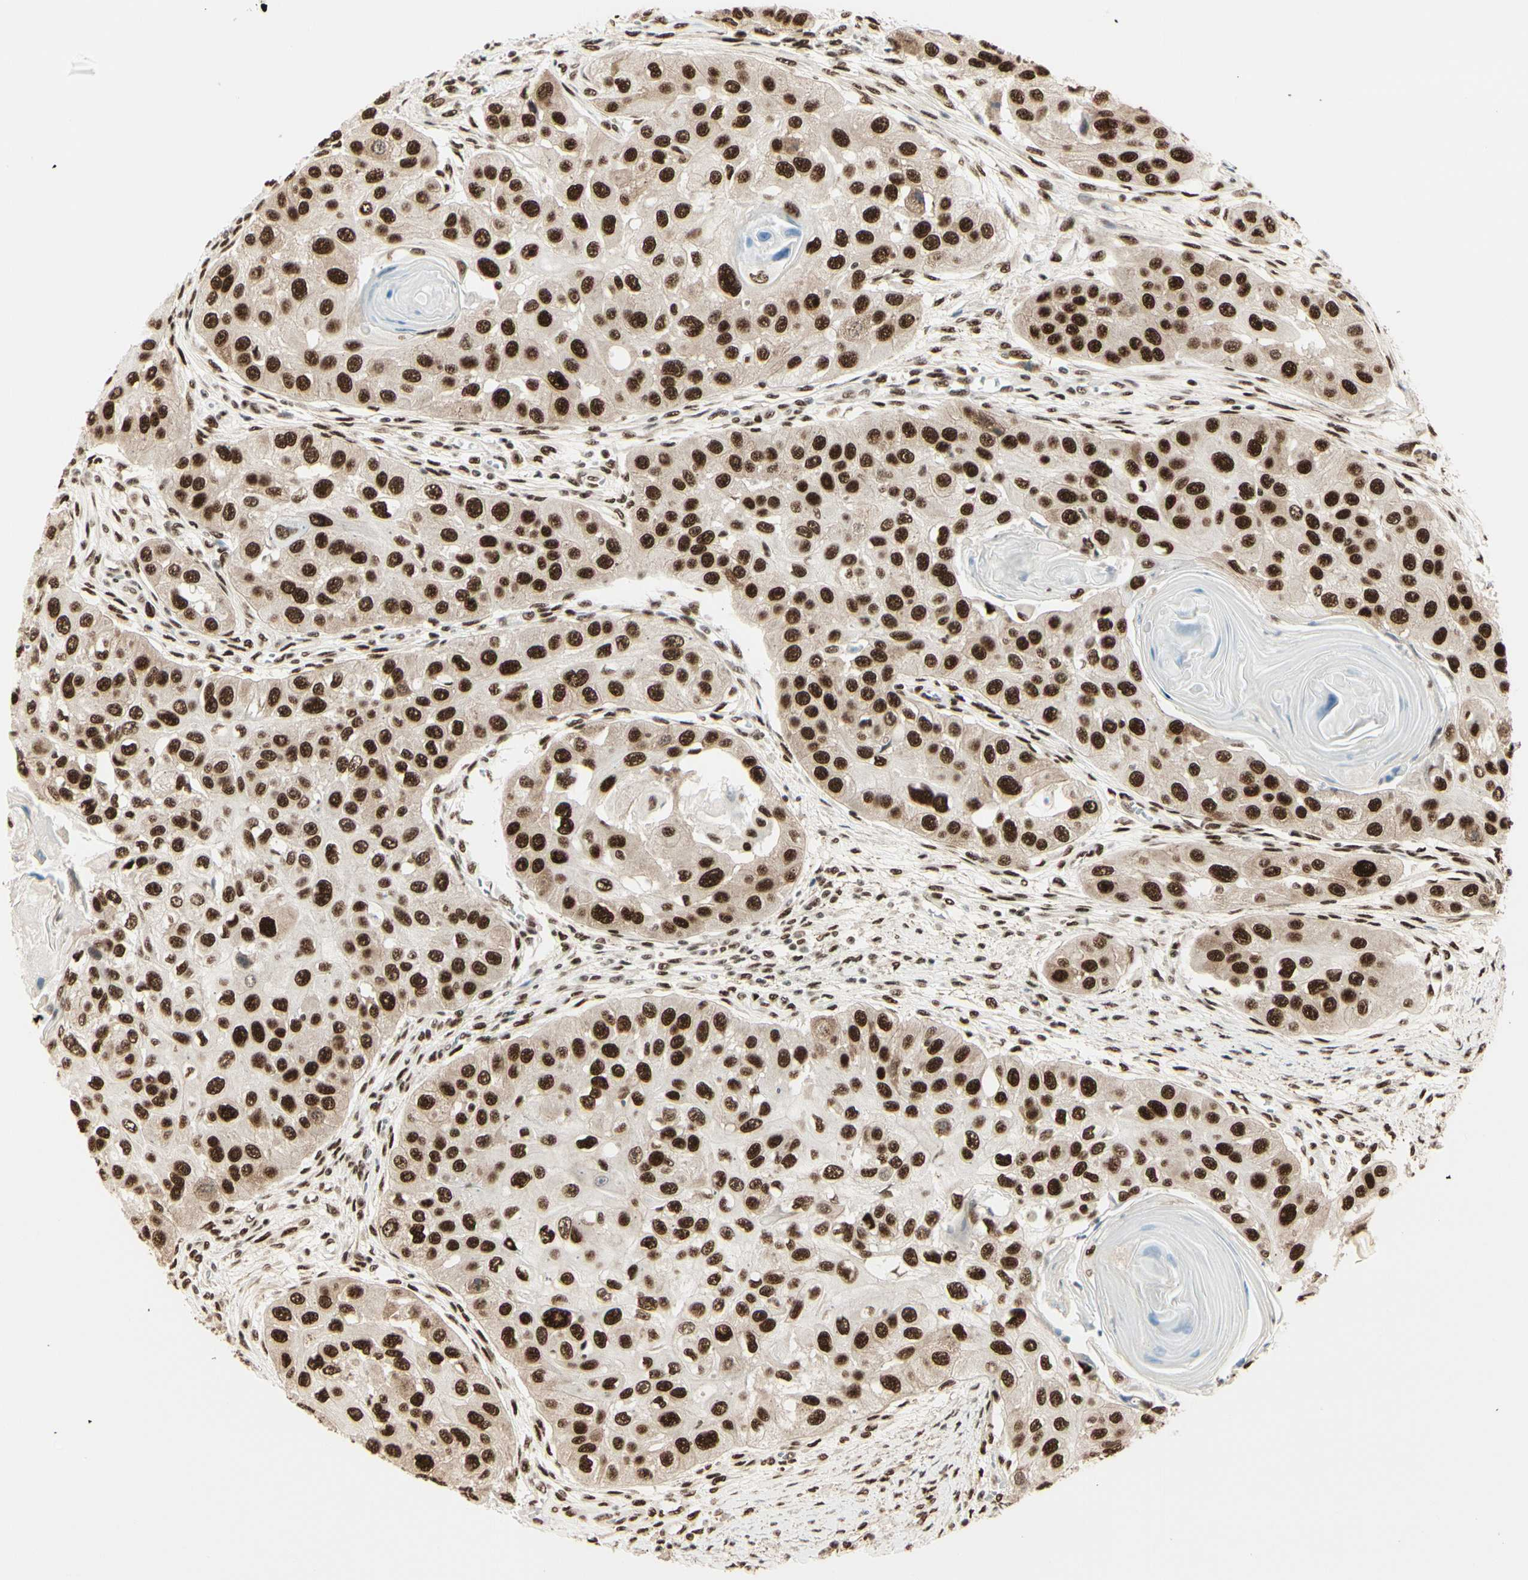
{"staining": {"intensity": "strong", "quantity": ">75%", "location": "nuclear"}, "tissue": "head and neck cancer", "cell_type": "Tumor cells", "image_type": "cancer", "snomed": [{"axis": "morphology", "description": "Normal tissue, NOS"}, {"axis": "morphology", "description": "Squamous cell carcinoma, NOS"}, {"axis": "topography", "description": "Skeletal muscle"}, {"axis": "topography", "description": "Head-Neck"}], "caption": "Protein staining demonstrates strong nuclear expression in approximately >75% of tumor cells in head and neck cancer.", "gene": "HEXIM1", "patient": {"sex": "male", "age": 51}}